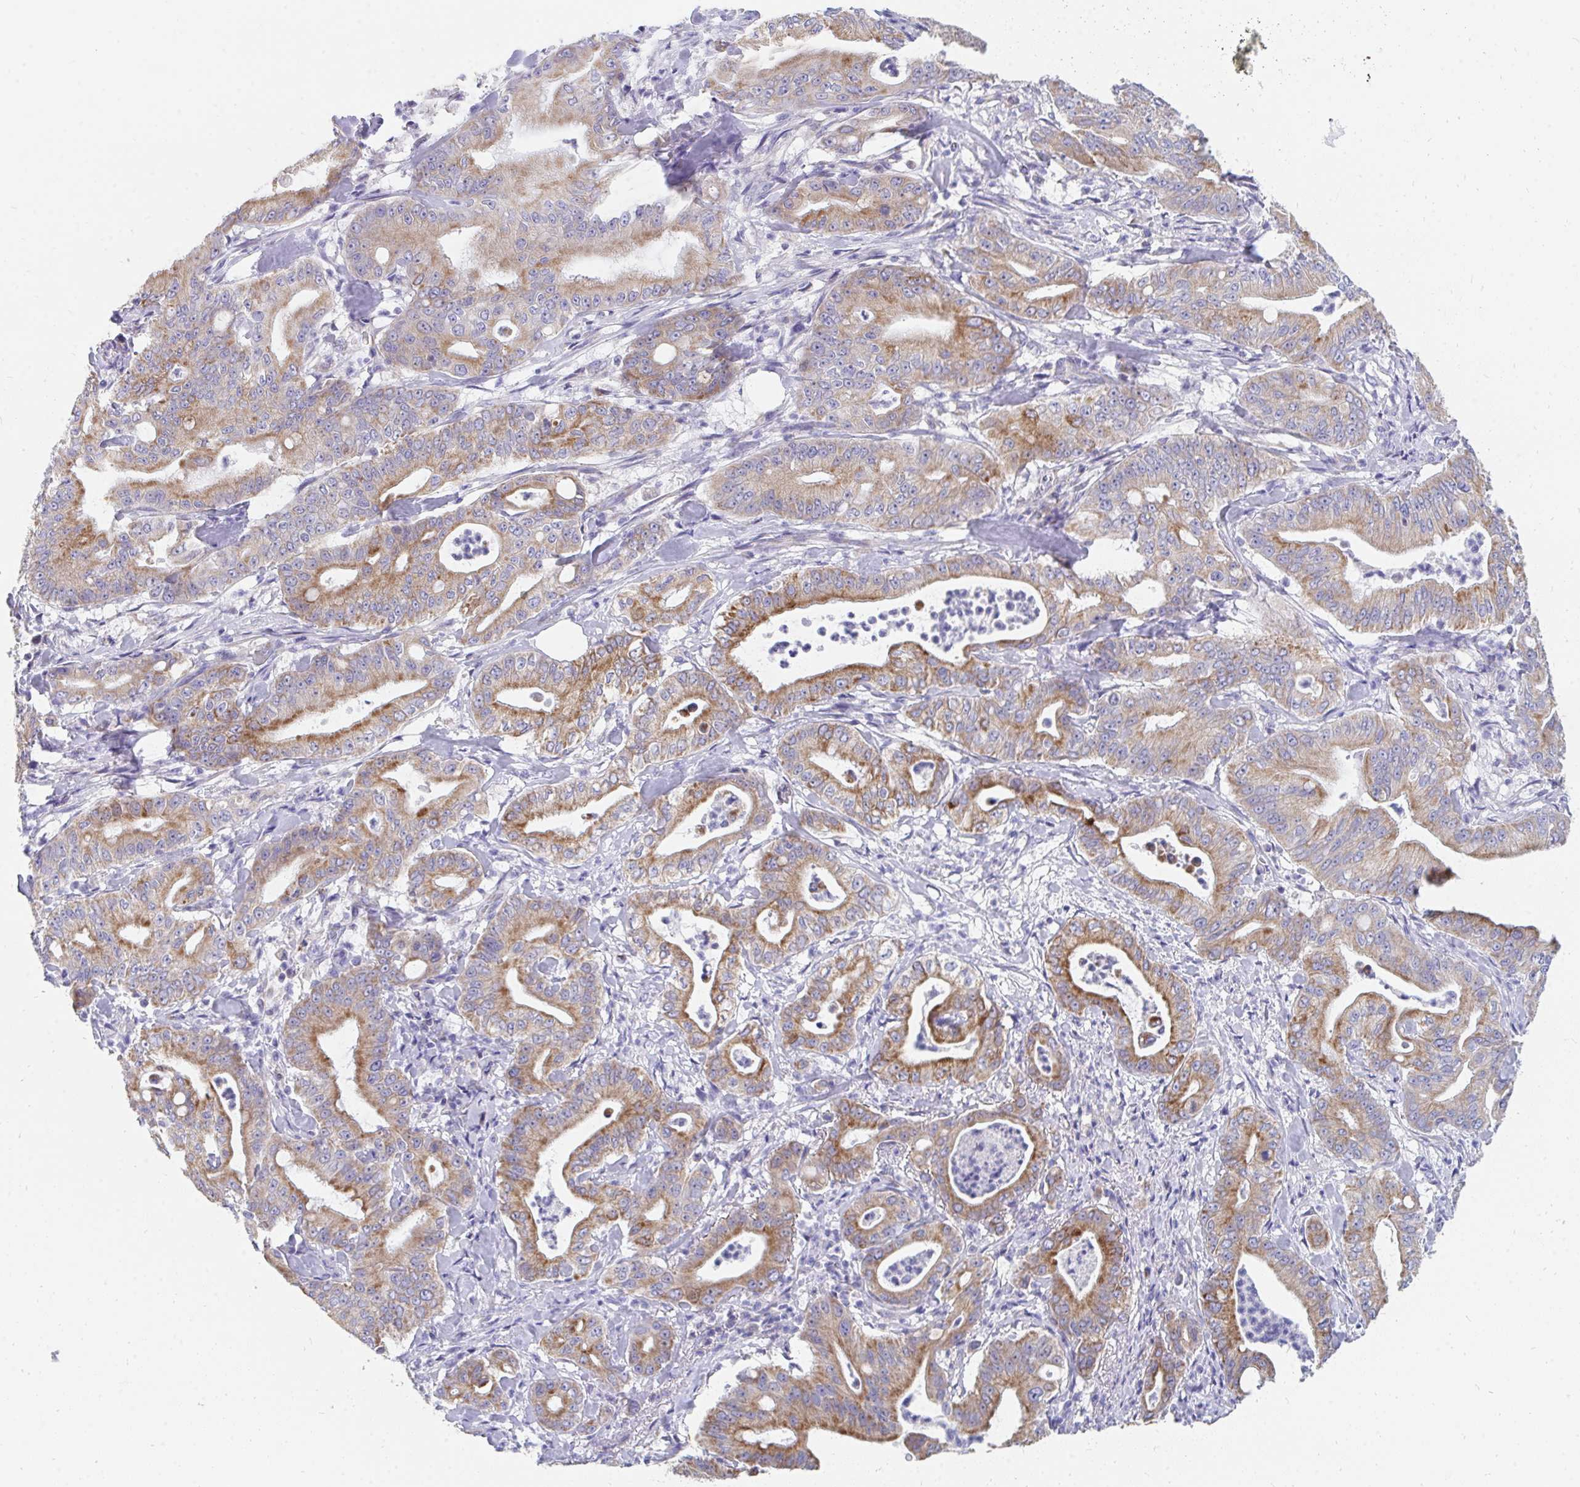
{"staining": {"intensity": "moderate", "quantity": "25%-75%", "location": "cytoplasmic/membranous"}, "tissue": "pancreatic cancer", "cell_type": "Tumor cells", "image_type": "cancer", "snomed": [{"axis": "morphology", "description": "Adenocarcinoma, NOS"}, {"axis": "topography", "description": "Pancreas"}], "caption": "Pancreatic adenocarcinoma stained for a protein reveals moderate cytoplasmic/membranous positivity in tumor cells.", "gene": "PC", "patient": {"sex": "male", "age": 71}}